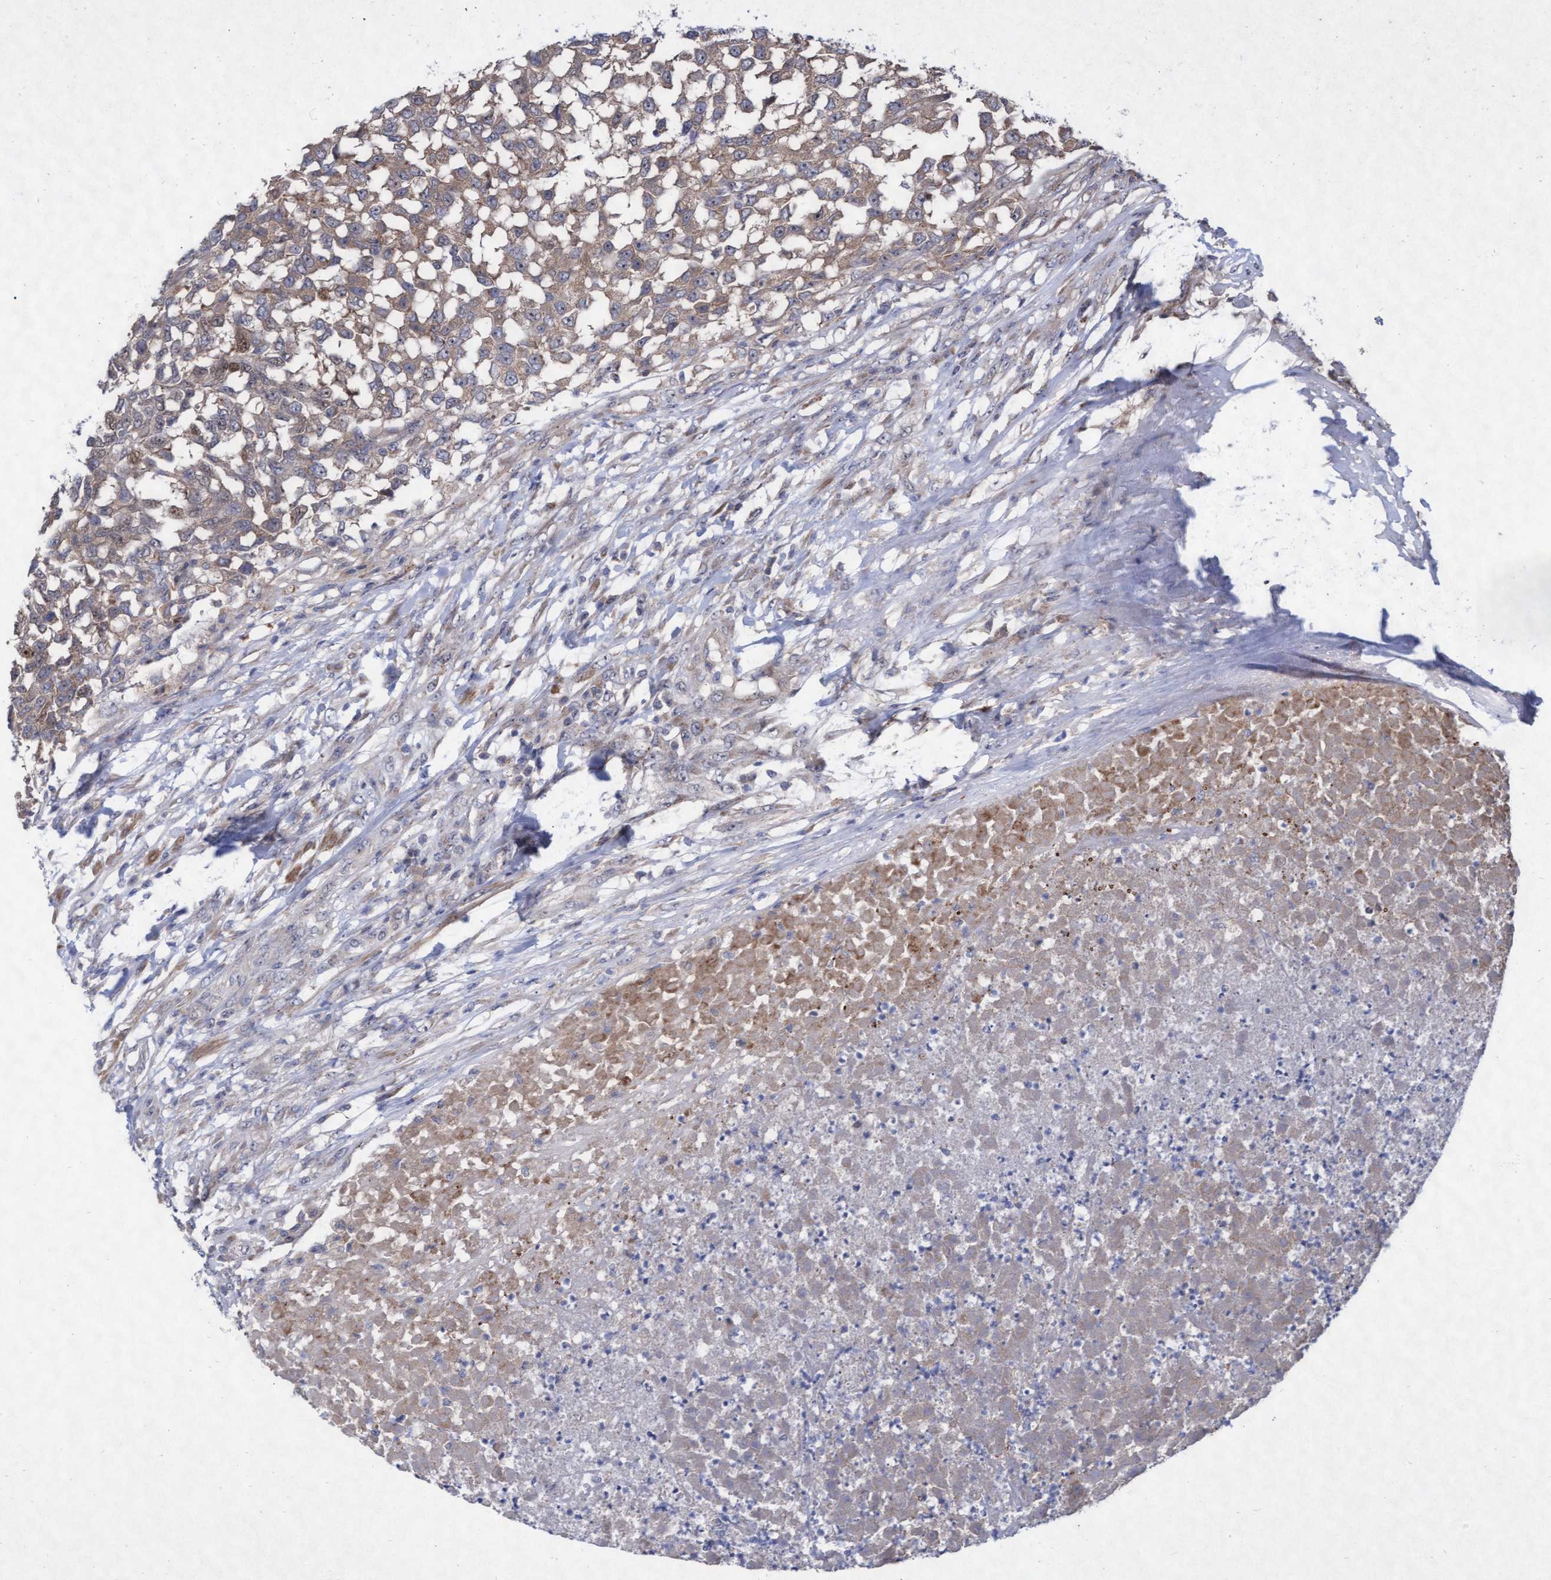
{"staining": {"intensity": "weak", "quantity": ">75%", "location": "cytoplasmic/membranous"}, "tissue": "testis cancer", "cell_type": "Tumor cells", "image_type": "cancer", "snomed": [{"axis": "morphology", "description": "Seminoma, NOS"}, {"axis": "topography", "description": "Testis"}], "caption": "DAB immunohistochemical staining of seminoma (testis) shows weak cytoplasmic/membranous protein expression in approximately >75% of tumor cells.", "gene": "ABCF2", "patient": {"sex": "male", "age": 59}}